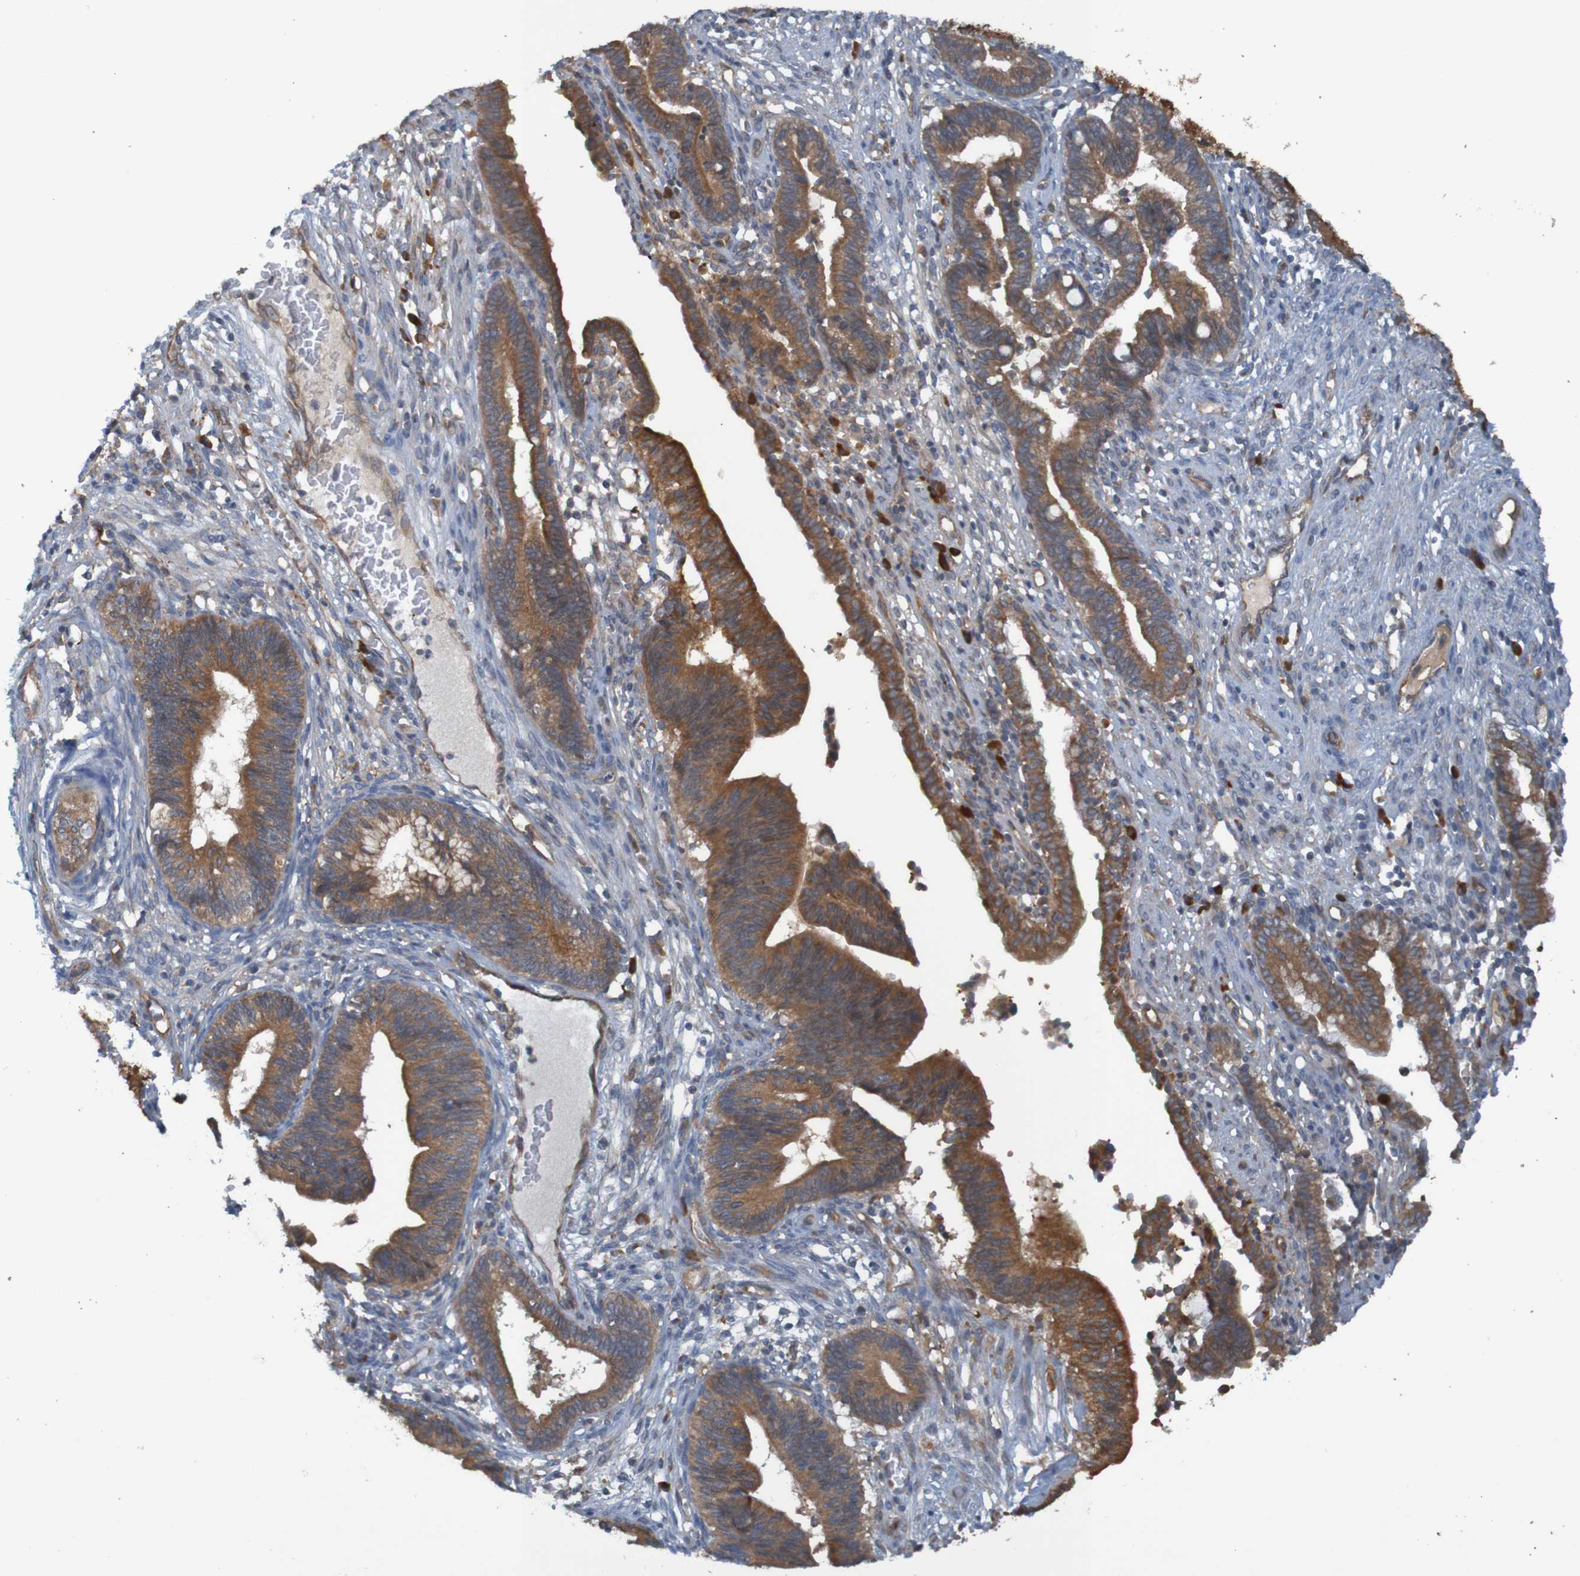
{"staining": {"intensity": "moderate", "quantity": ">75%", "location": "cytoplasmic/membranous"}, "tissue": "cervical cancer", "cell_type": "Tumor cells", "image_type": "cancer", "snomed": [{"axis": "morphology", "description": "Adenocarcinoma, NOS"}, {"axis": "topography", "description": "Cervix"}], "caption": "Immunohistochemistry staining of cervical cancer (adenocarcinoma), which reveals medium levels of moderate cytoplasmic/membranous staining in about >75% of tumor cells indicating moderate cytoplasmic/membranous protein positivity. The staining was performed using DAB (brown) for protein detection and nuclei were counterstained in hematoxylin (blue).", "gene": "DNAJC4", "patient": {"sex": "female", "age": 44}}